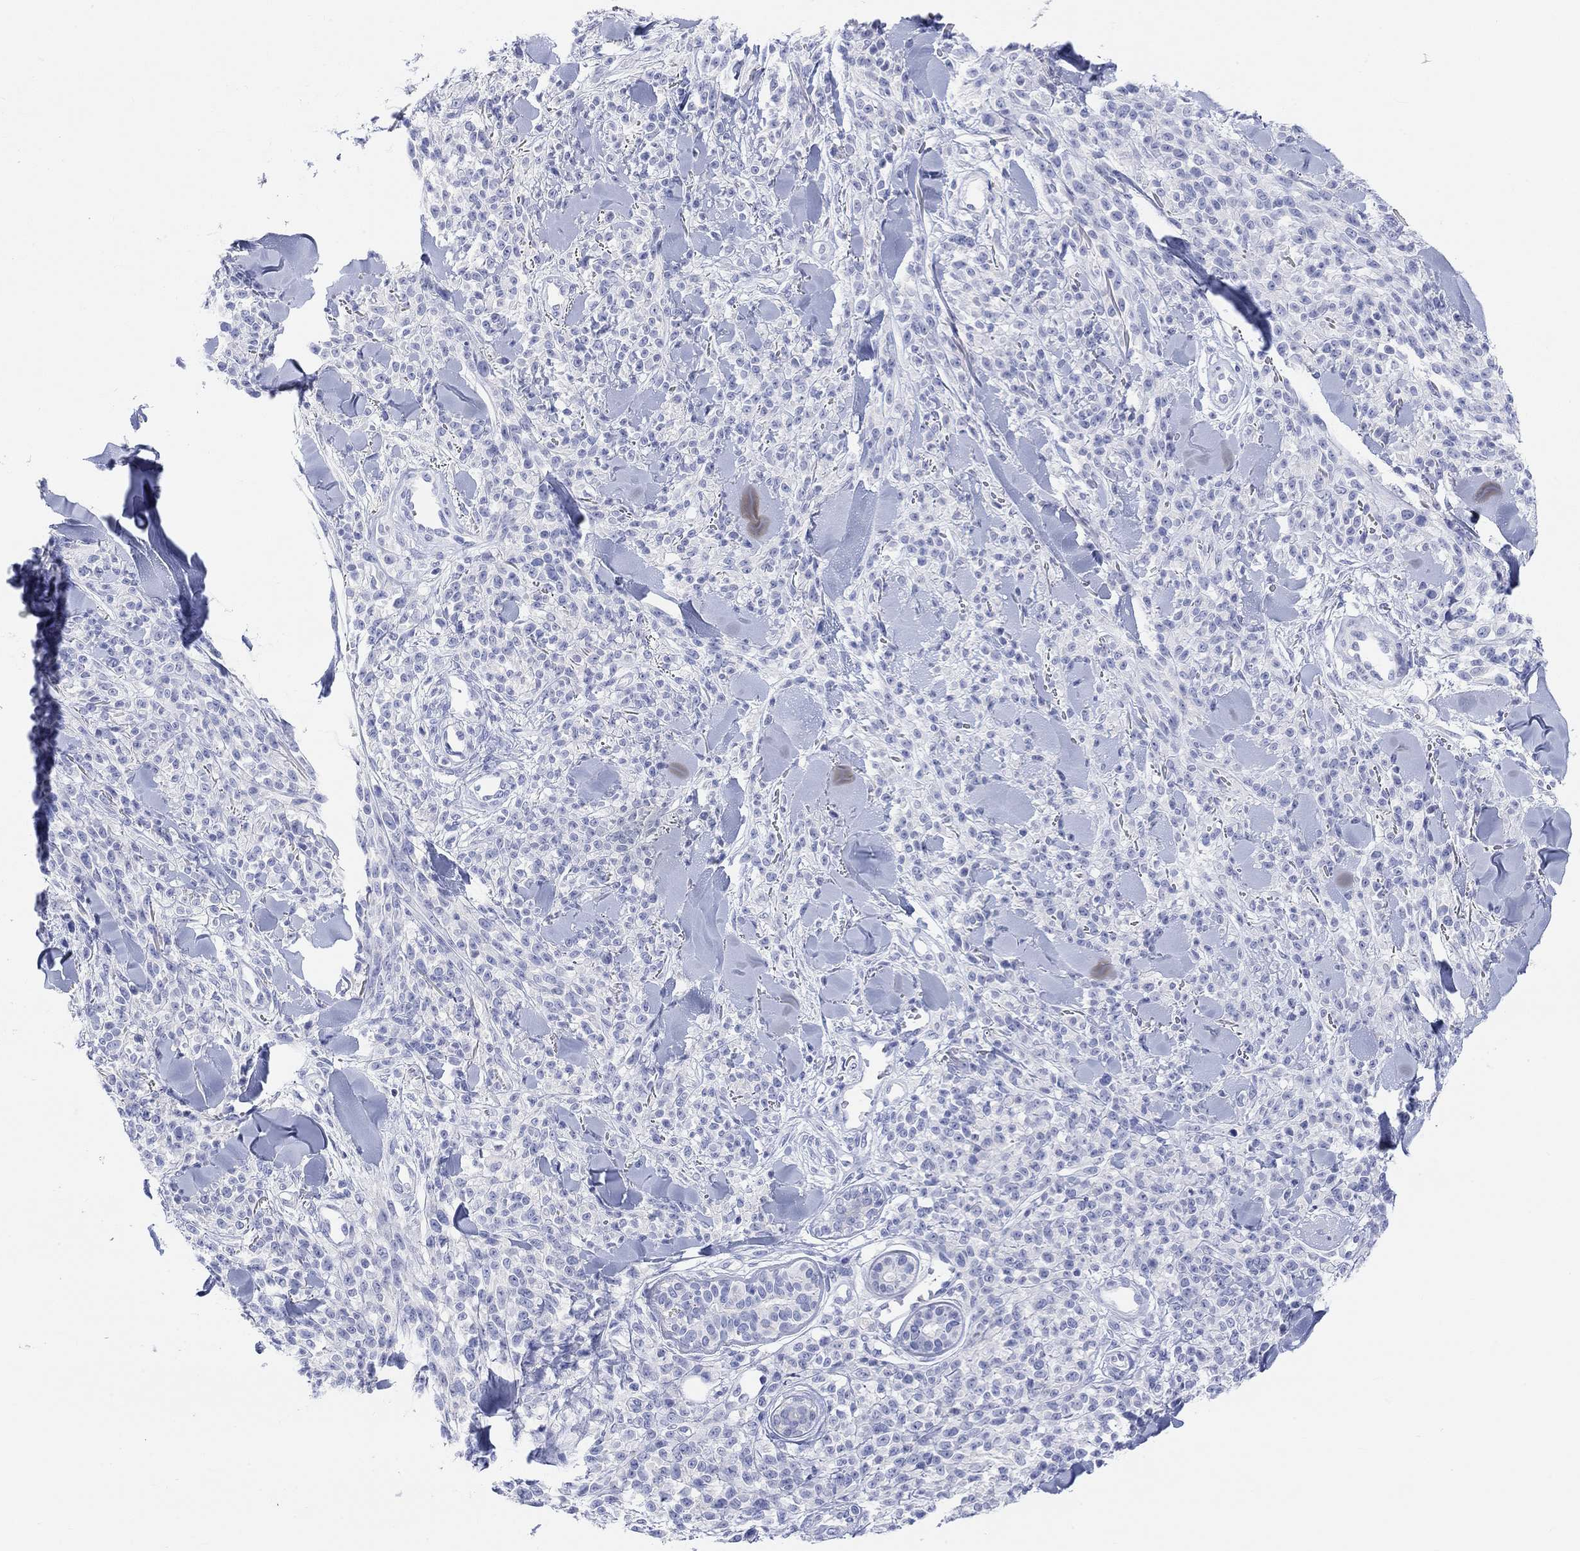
{"staining": {"intensity": "negative", "quantity": "none", "location": "none"}, "tissue": "melanoma", "cell_type": "Tumor cells", "image_type": "cancer", "snomed": [{"axis": "morphology", "description": "Malignant melanoma, NOS"}, {"axis": "topography", "description": "Skin"}, {"axis": "topography", "description": "Skin of trunk"}], "caption": "DAB immunohistochemical staining of human melanoma exhibits no significant expression in tumor cells.", "gene": "XIRP2", "patient": {"sex": "male", "age": 74}}